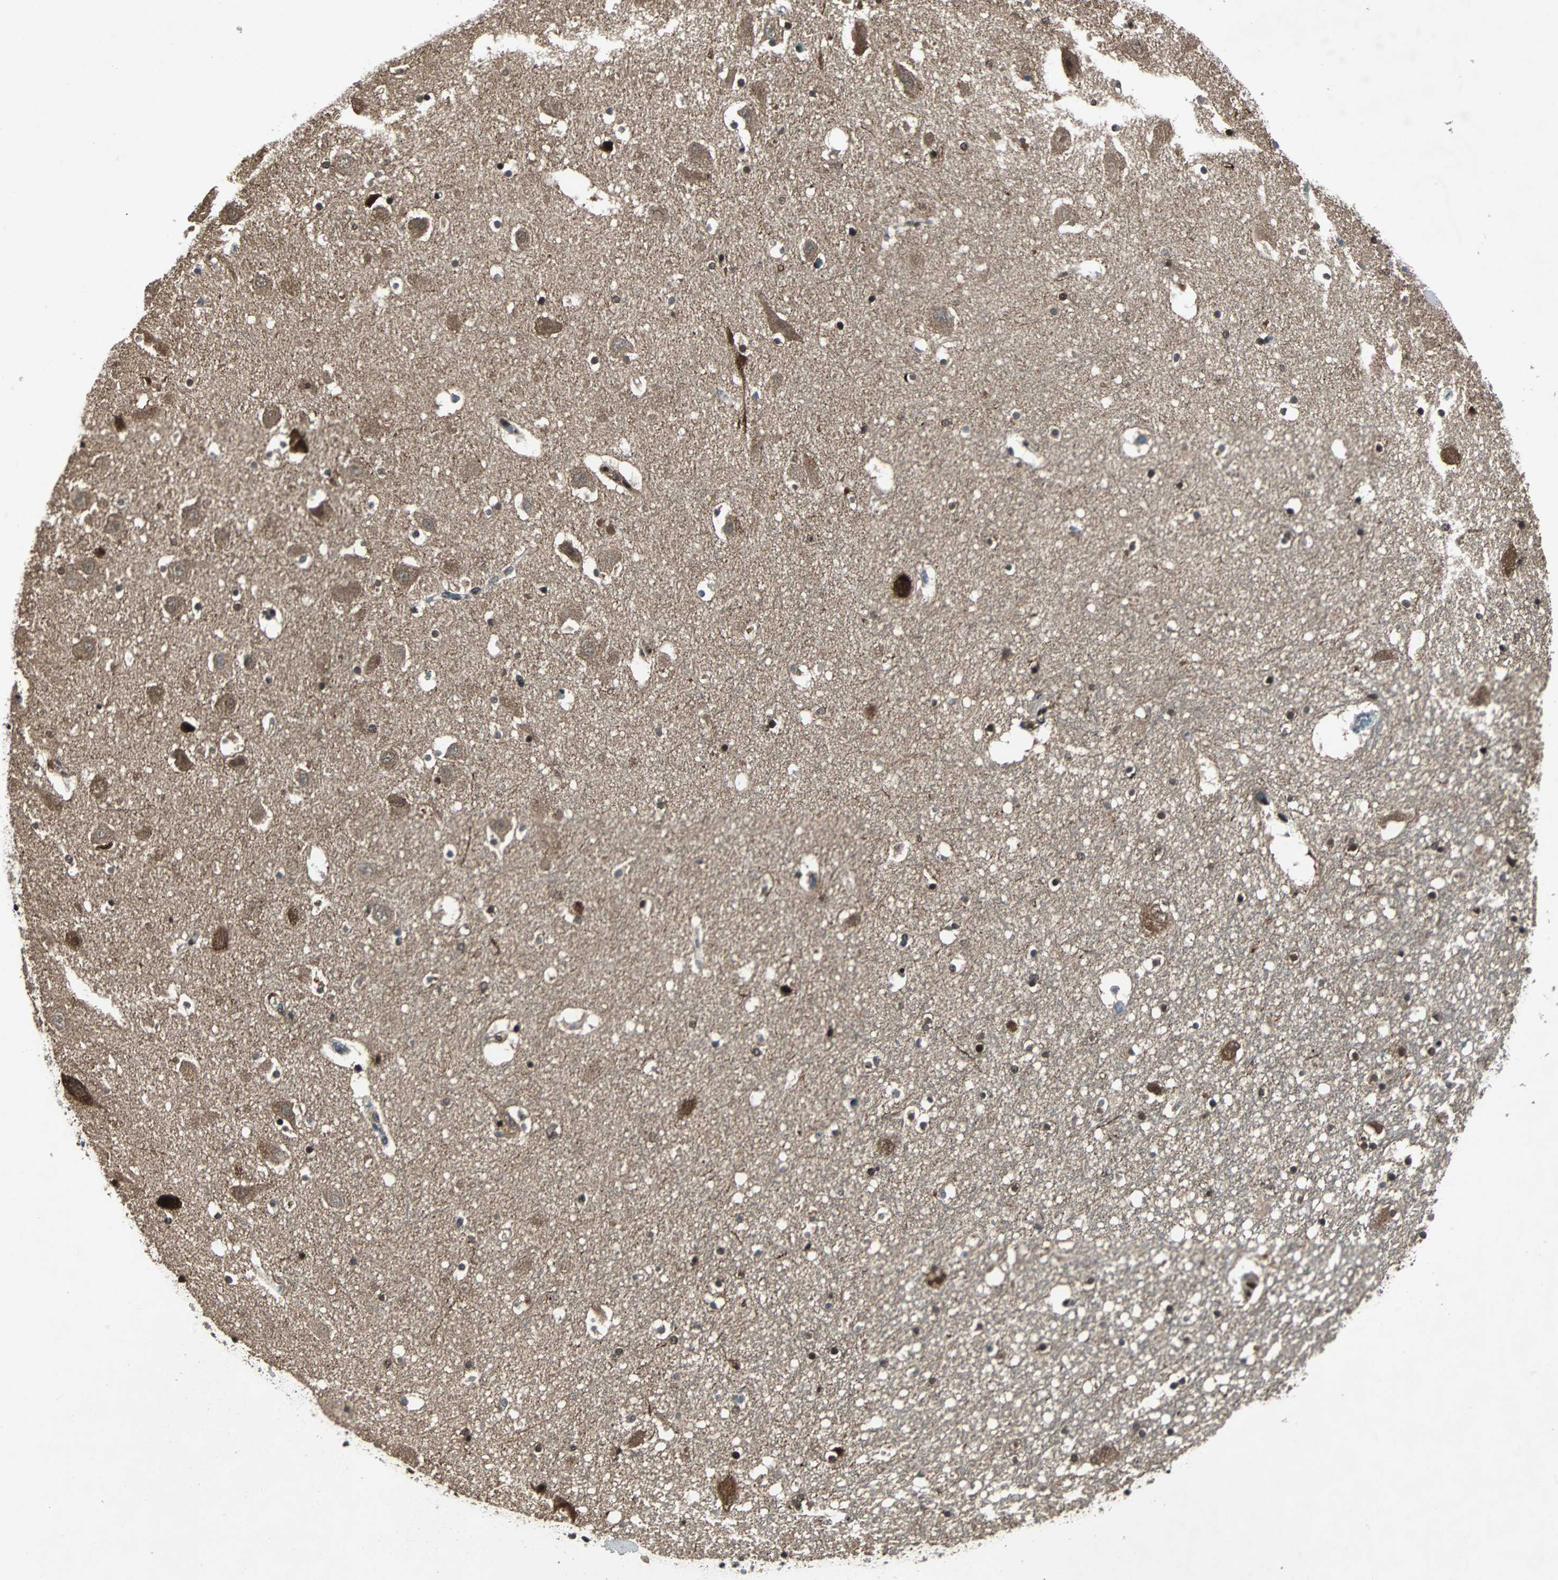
{"staining": {"intensity": "strong", "quantity": ">75%", "location": "nuclear"}, "tissue": "hippocampus", "cell_type": "Glial cells", "image_type": "normal", "snomed": [{"axis": "morphology", "description": "Normal tissue, NOS"}, {"axis": "topography", "description": "Hippocampus"}], "caption": "Immunohistochemical staining of normal hippocampus exhibits >75% levels of strong nuclear protein staining in approximately >75% of glial cells.", "gene": "ACLY", "patient": {"sex": "male", "age": 45}}